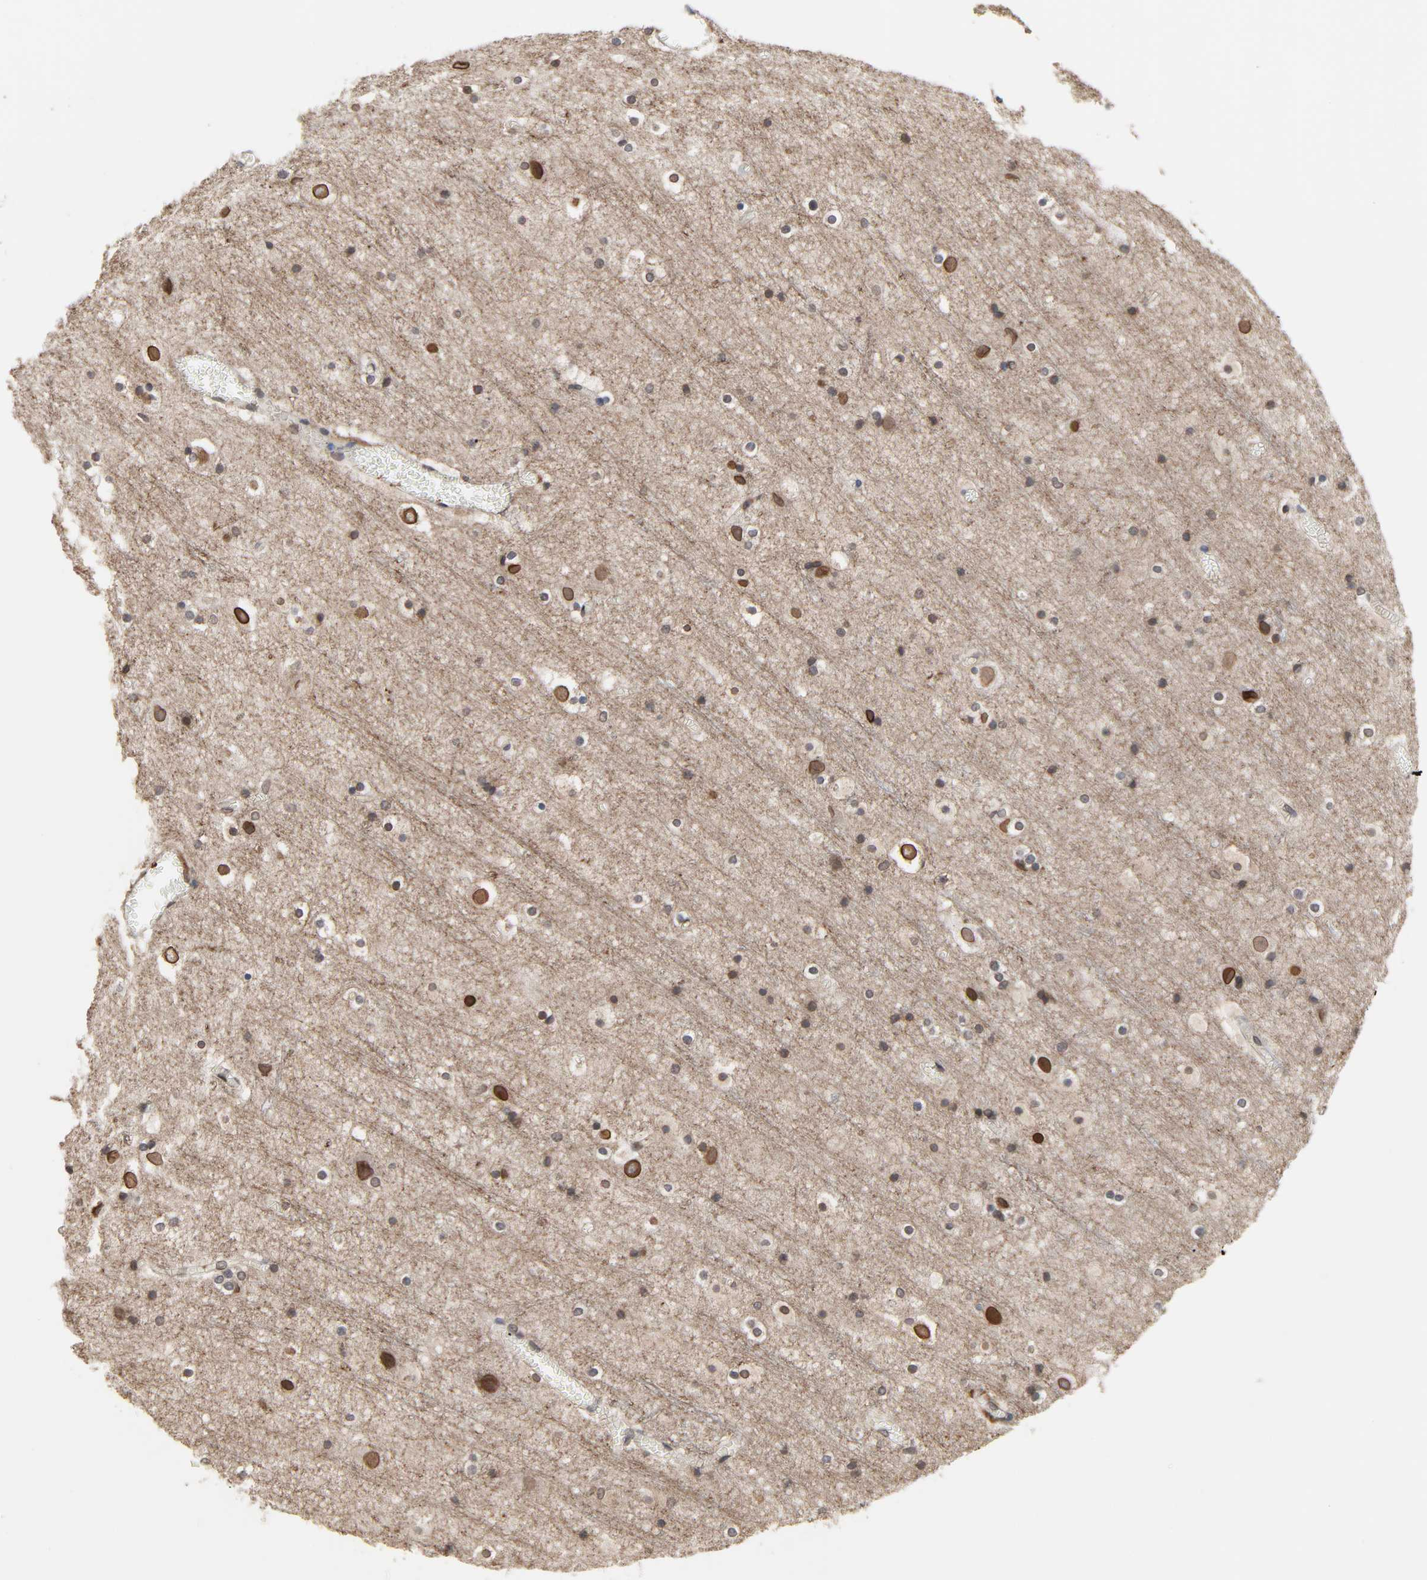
{"staining": {"intensity": "weak", "quantity": ">75%", "location": "cytoplasmic/membranous"}, "tissue": "cerebral cortex", "cell_type": "Endothelial cells", "image_type": "normal", "snomed": [{"axis": "morphology", "description": "Normal tissue, NOS"}, {"axis": "topography", "description": "Cerebral cortex"}], "caption": "Protein staining displays weak cytoplasmic/membranous positivity in about >75% of endothelial cells in normal cerebral cortex.", "gene": "CCDC175", "patient": {"sex": "male", "age": 45}}